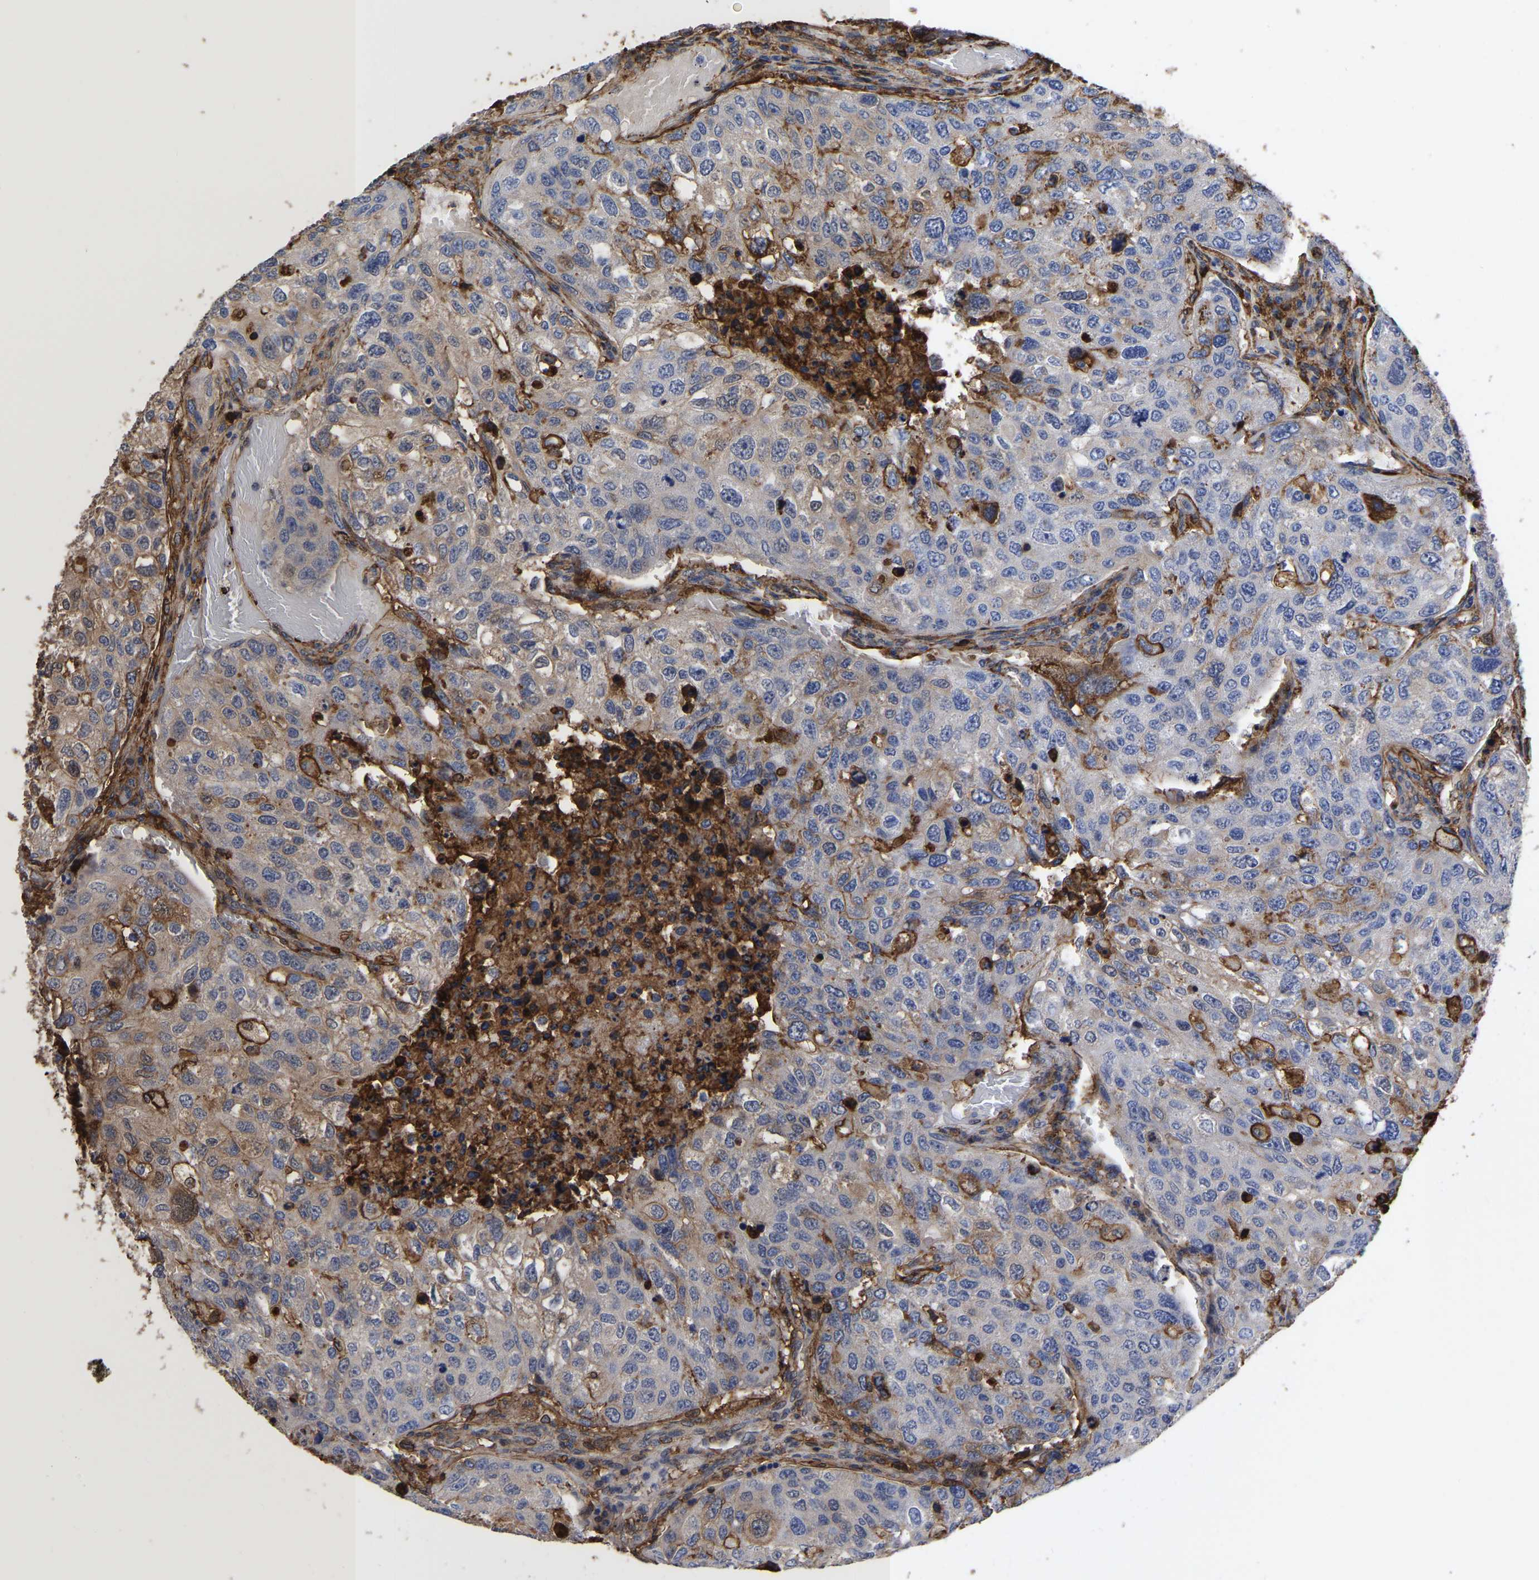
{"staining": {"intensity": "weak", "quantity": "<25%", "location": "cytoplasmic/membranous"}, "tissue": "urothelial cancer", "cell_type": "Tumor cells", "image_type": "cancer", "snomed": [{"axis": "morphology", "description": "Urothelial carcinoma, High grade"}, {"axis": "topography", "description": "Lymph node"}, {"axis": "topography", "description": "Urinary bladder"}], "caption": "The IHC micrograph has no significant staining in tumor cells of urothelial cancer tissue.", "gene": "LIF", "patient": {"sex": "male", "age": 51}}